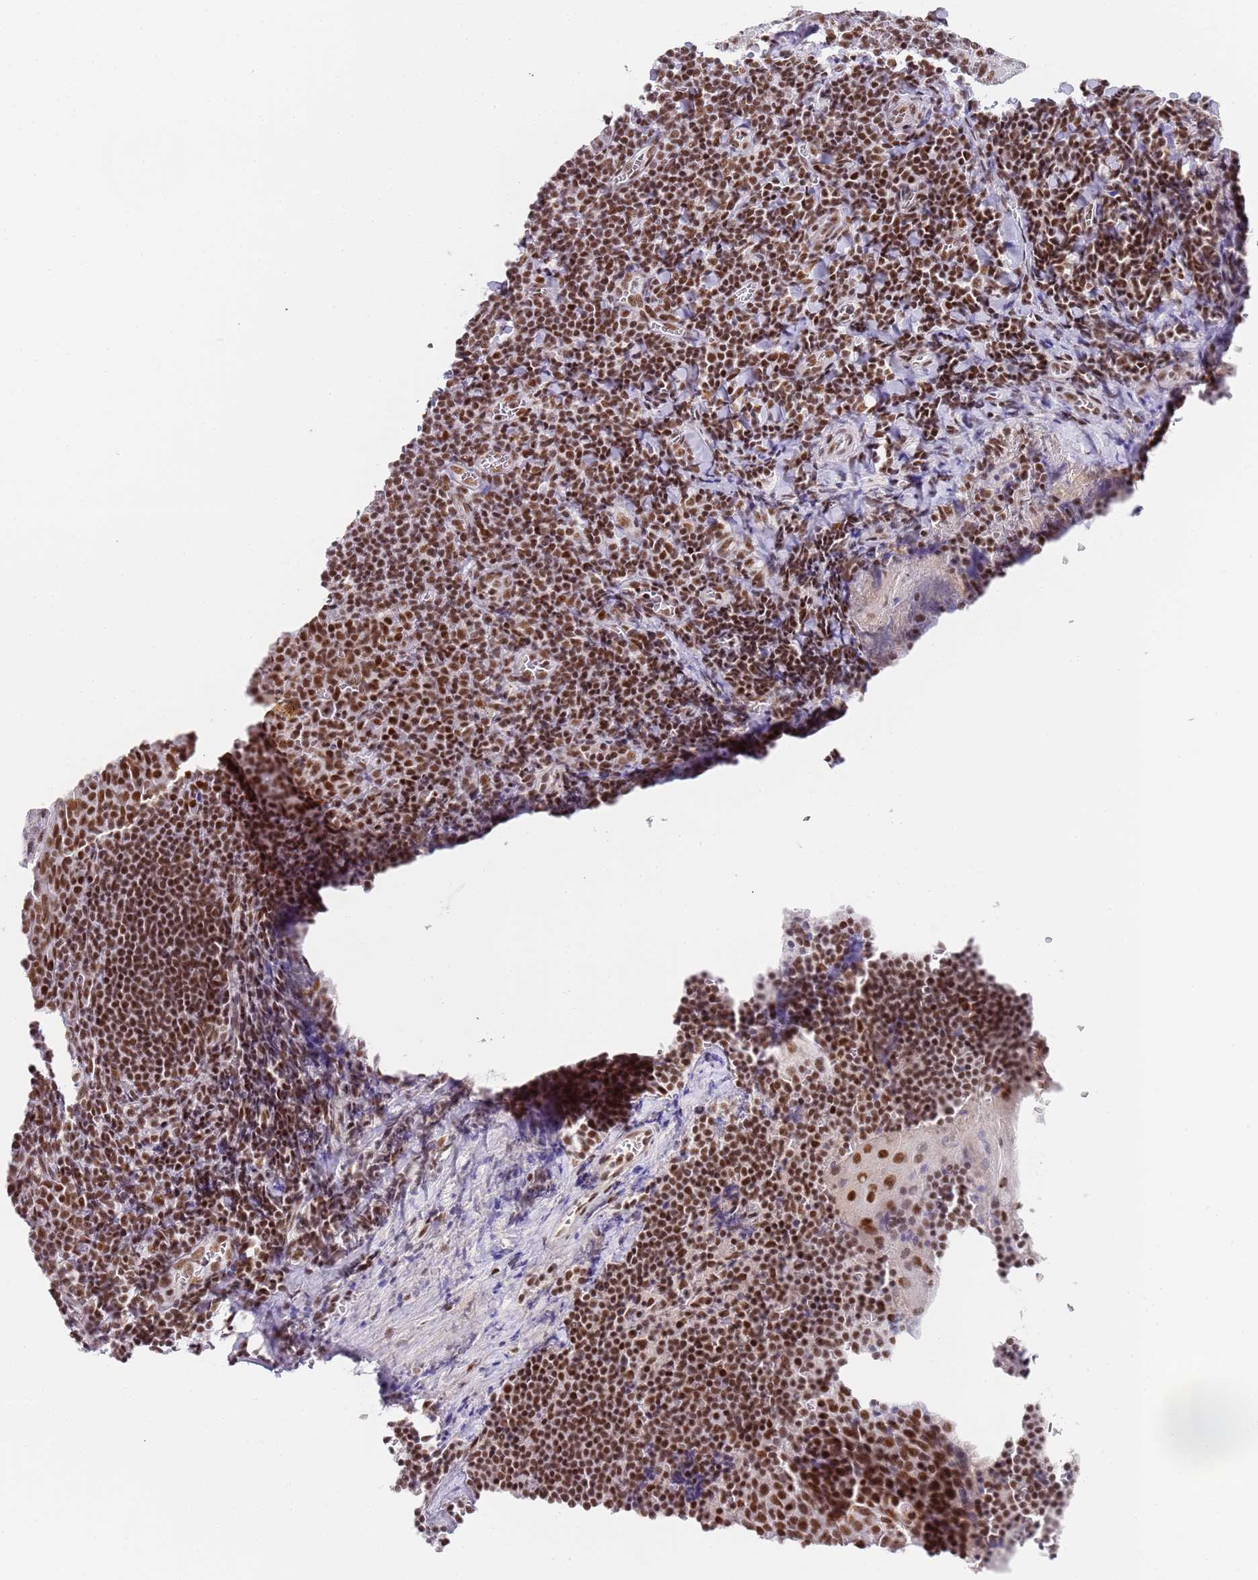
{"staining": {"intensity": "moderate", "quantity": ">75%", "location": "nuclear"}, "tissue": "tonsil", "cell_type": "Germinal center cells", "image_type": "normal", "snomed": [{"axis": "morphology", "description": "Normal tissue, NOS"}, {"axis": "topography", "description": "Tonsil"}], "caption": "High-magnification brightfield microscopy of benign tonsil stained with DAB (brown) and counterstained with hematoxylin (blue). germinal center cells exhibit moderate nuclear expression is present in about>75% of cells.", "gene": "AKAP8L", "patient": {"sex": "male", "age": 27}}